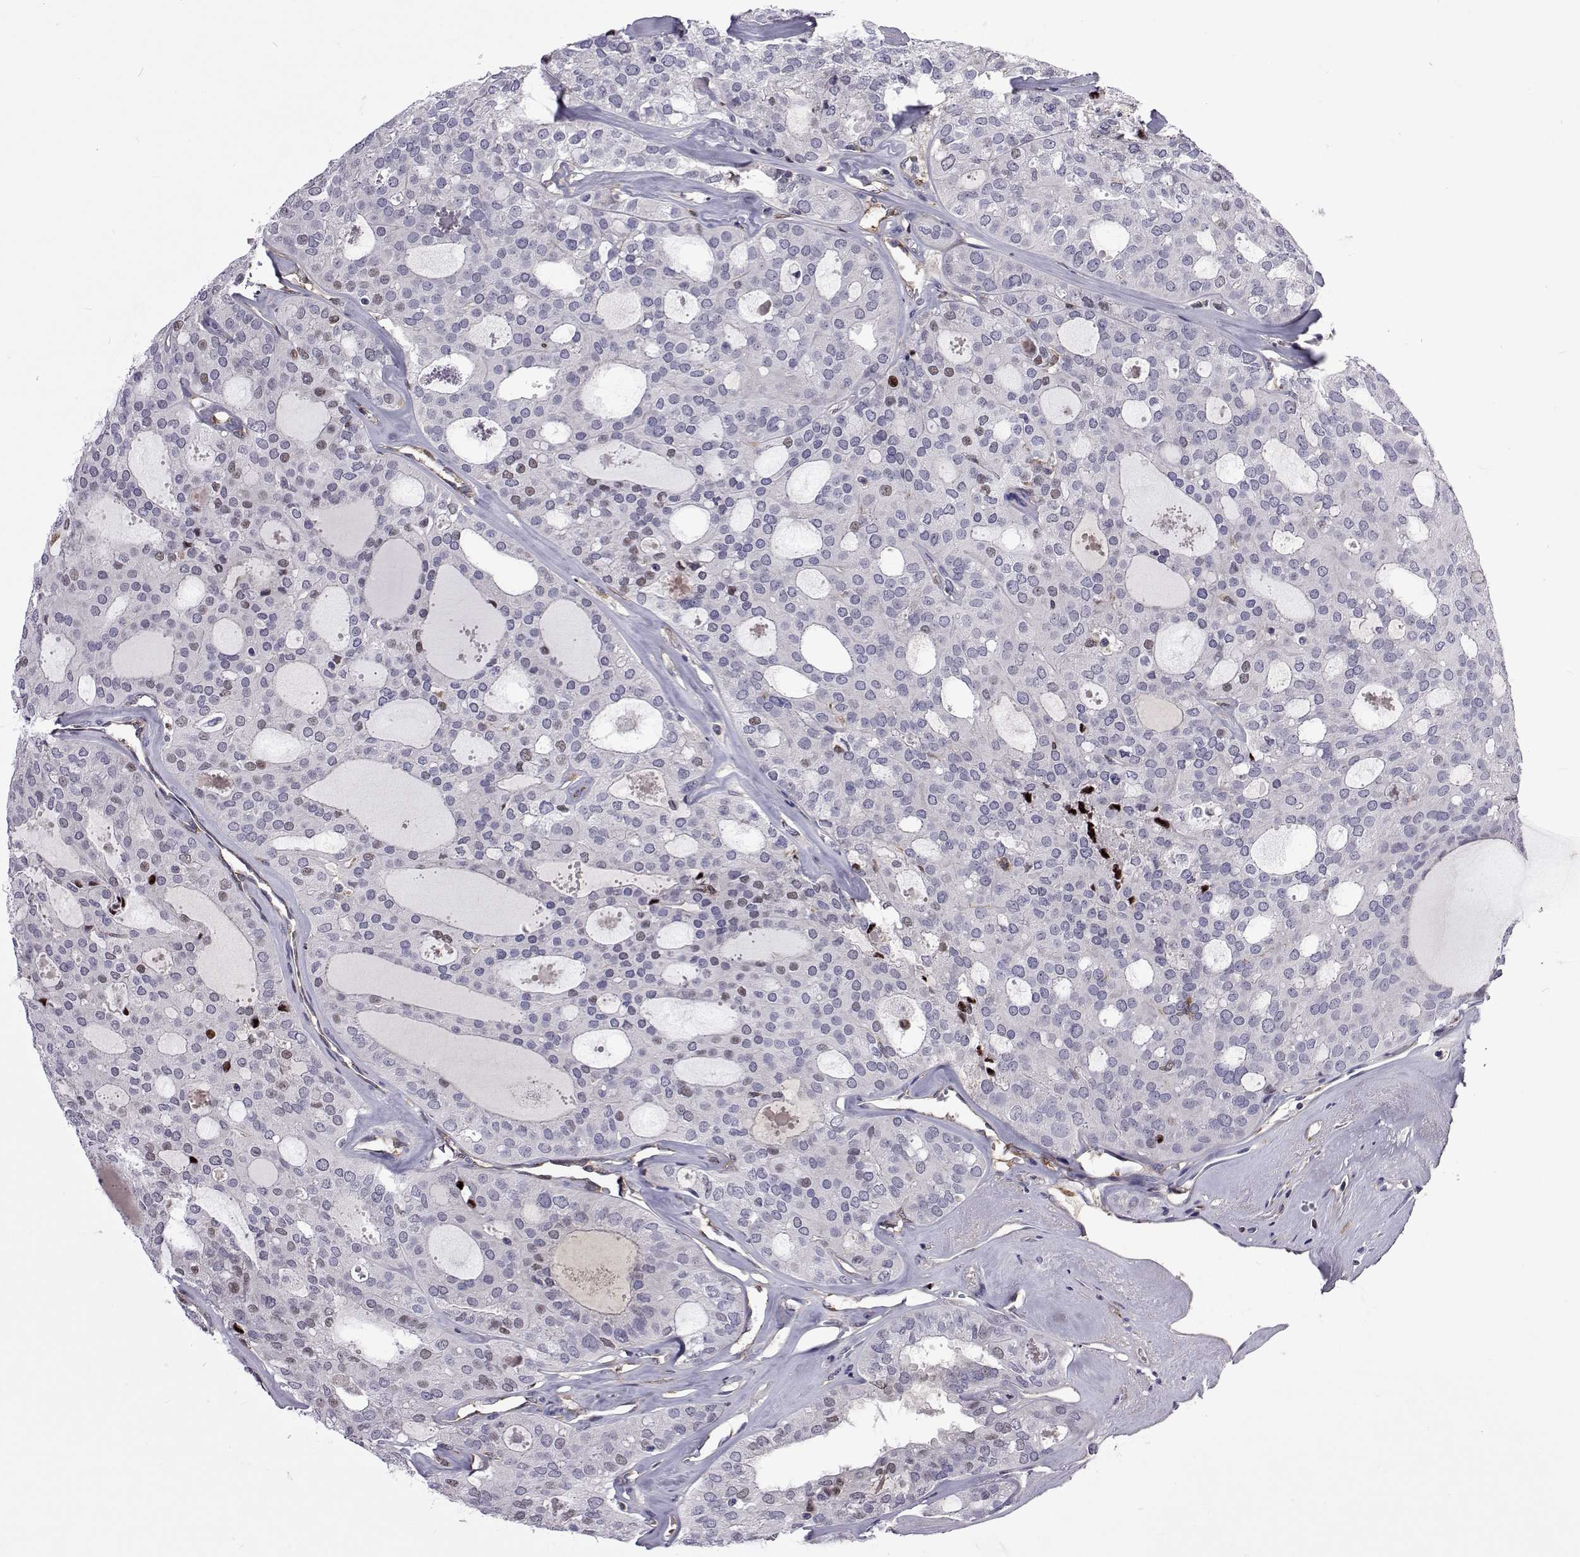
{"staining": {"intensity": "weak", "quantity": "<25%", "location": "nuclear"}, "tissue": "thyroid cancer", "cell_type": "Tumor cells", "image_type": "cancer", "snomed": [{"axis": "morphology", "description": "Follicular adenoma carcinoma, NOS"}, {"axis": "topography", "description": "Thyroid gland"}], "caption": "A histopathology image of thyroid cancer stained for a protein demonstrates no brown staining in tumor cells. The staining is performed using DAB (3,3'-diaminobenzidine) brown chromogen with nuclei counter-stained in using hematoxylin.", "gene": "TCF15", "patient": {"sex": "male", "age": 75}}